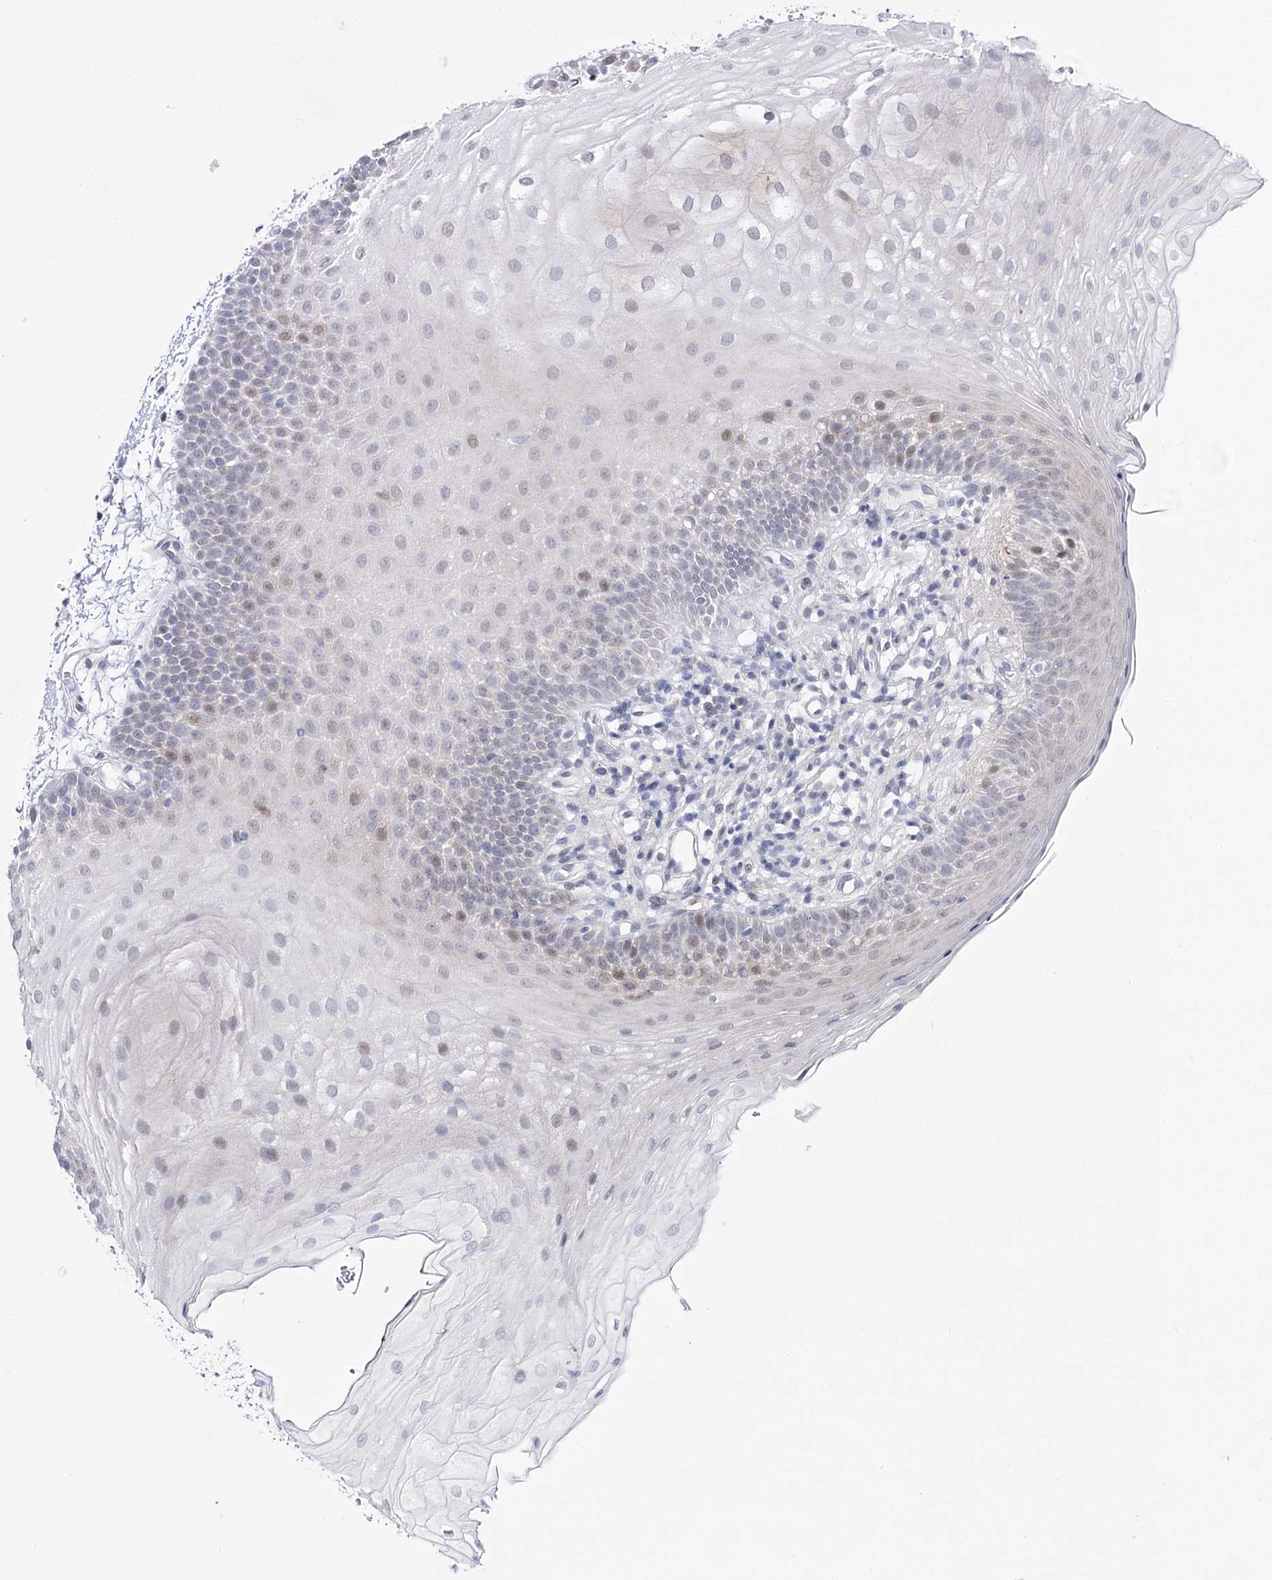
{"staining": {"intensity": "weak", "quantity": "<25%", "location": "nuclear"}, "tissue": "oral mucosa", "cell_type": "Squamous epithelial cells", "image_type": "normal", "snomed": [{"axis": "morphology", "description": "Normal tissue, NOS"}, {"axis": "topography", "description": "Oral tissue"}], "caption": "A high-resolution micrograph shows immunohistochemistry staining of normal oral mucosa, which displays no significant staining in squamous epithelial cells.", "gene": "RBM15B", "patient": {"sex": "male", "age": 68}}